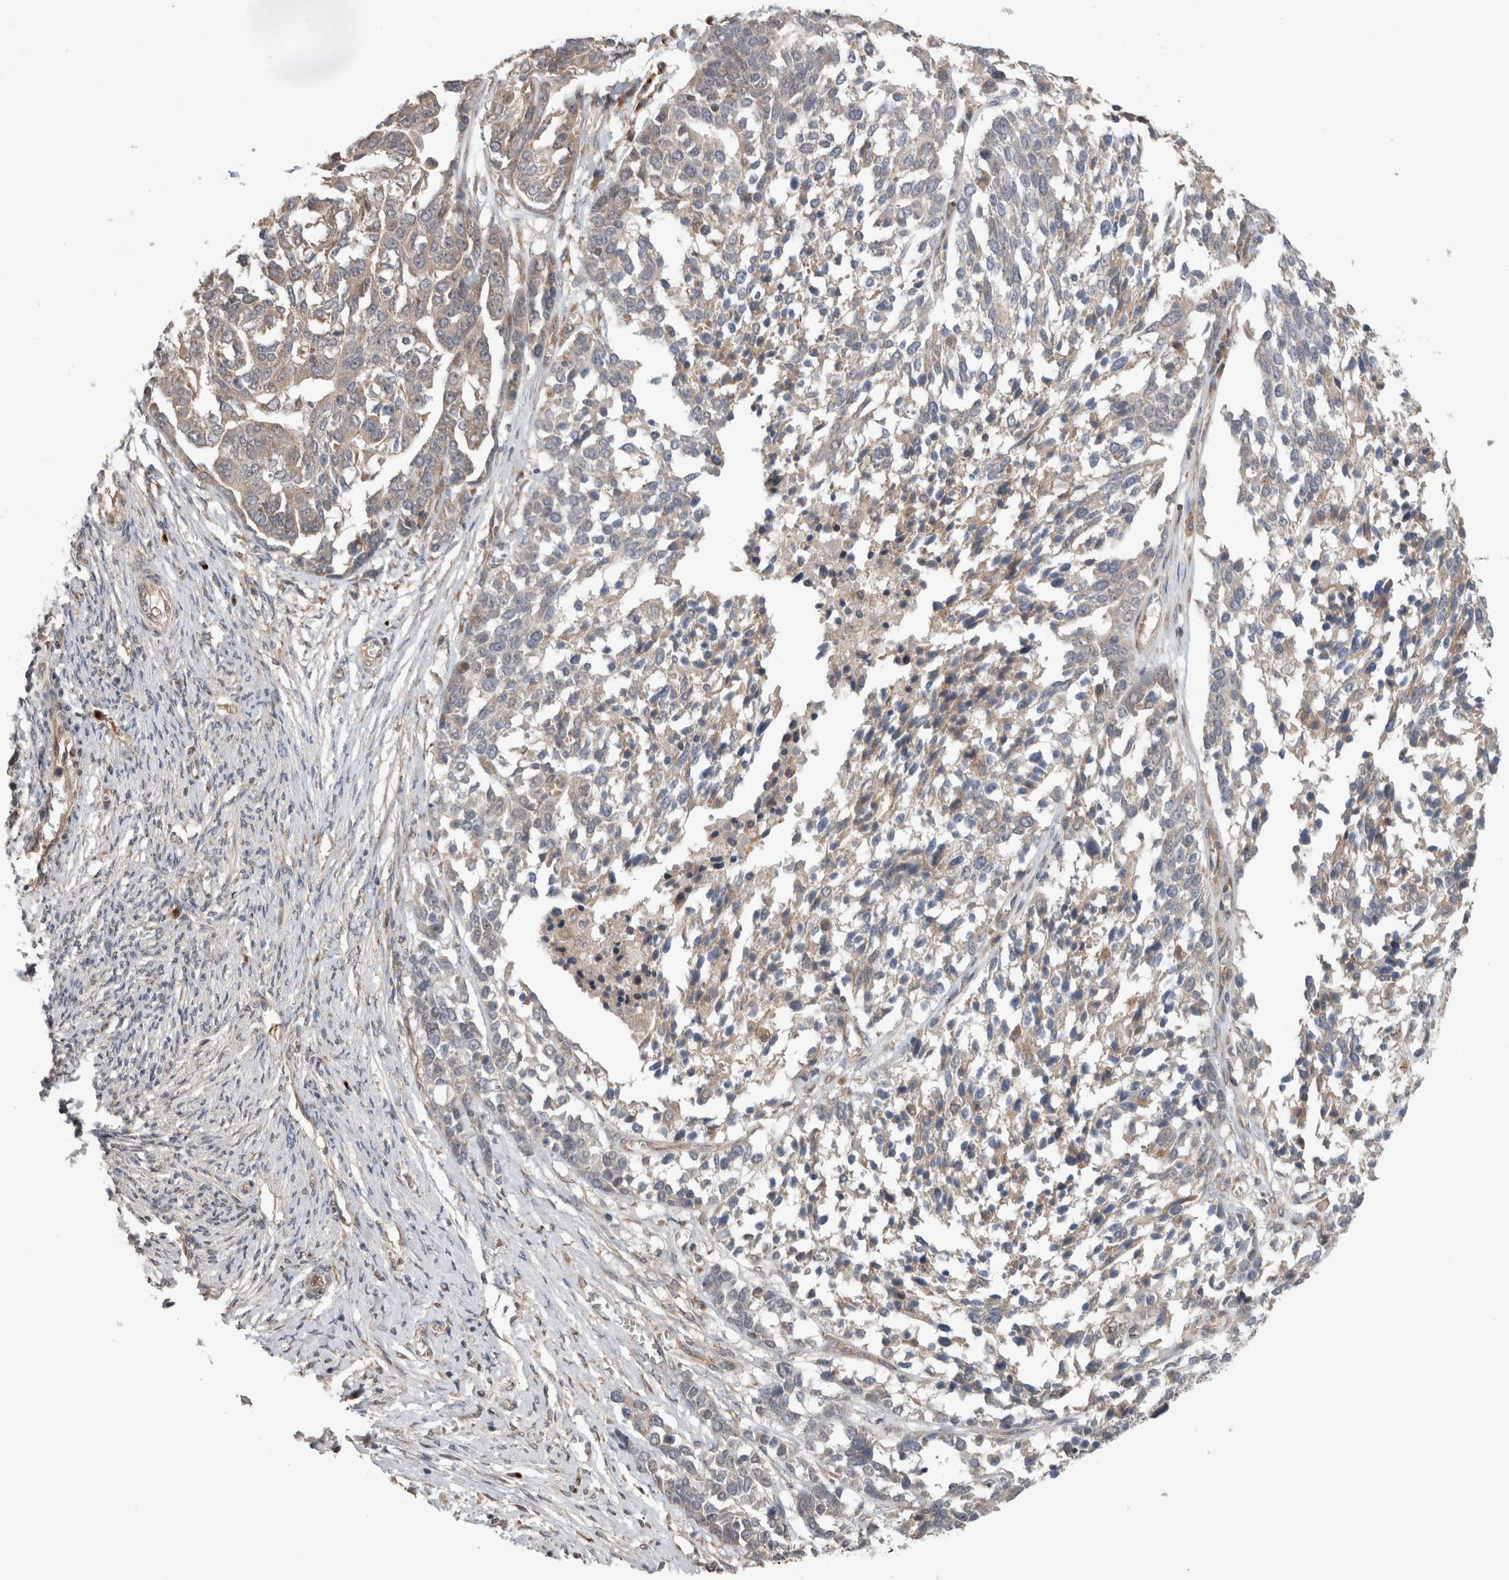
{"staining": {"intensity": "weak", "quantity": ">75%", "location": "cytoplasmic/membranous"}, "tissue": "ovarian cancer", "cell_type": "Tumor cells", "image_type": "cancer", "snomed": [{"axis": "morphology", "description": "Cystadenocarcinoma, serous, NOS"}, {"axis": "topography", "description": "Ovary"}], "caption": "The micrograph exhibits staining of serous cystadenocarcinoma (ovarian), revealing weak cytoplasmic/membranous protein staining (brown color) within tumor cells.", "gene": "TRIM5", "patient": {"sex": "female", "age": 44}}